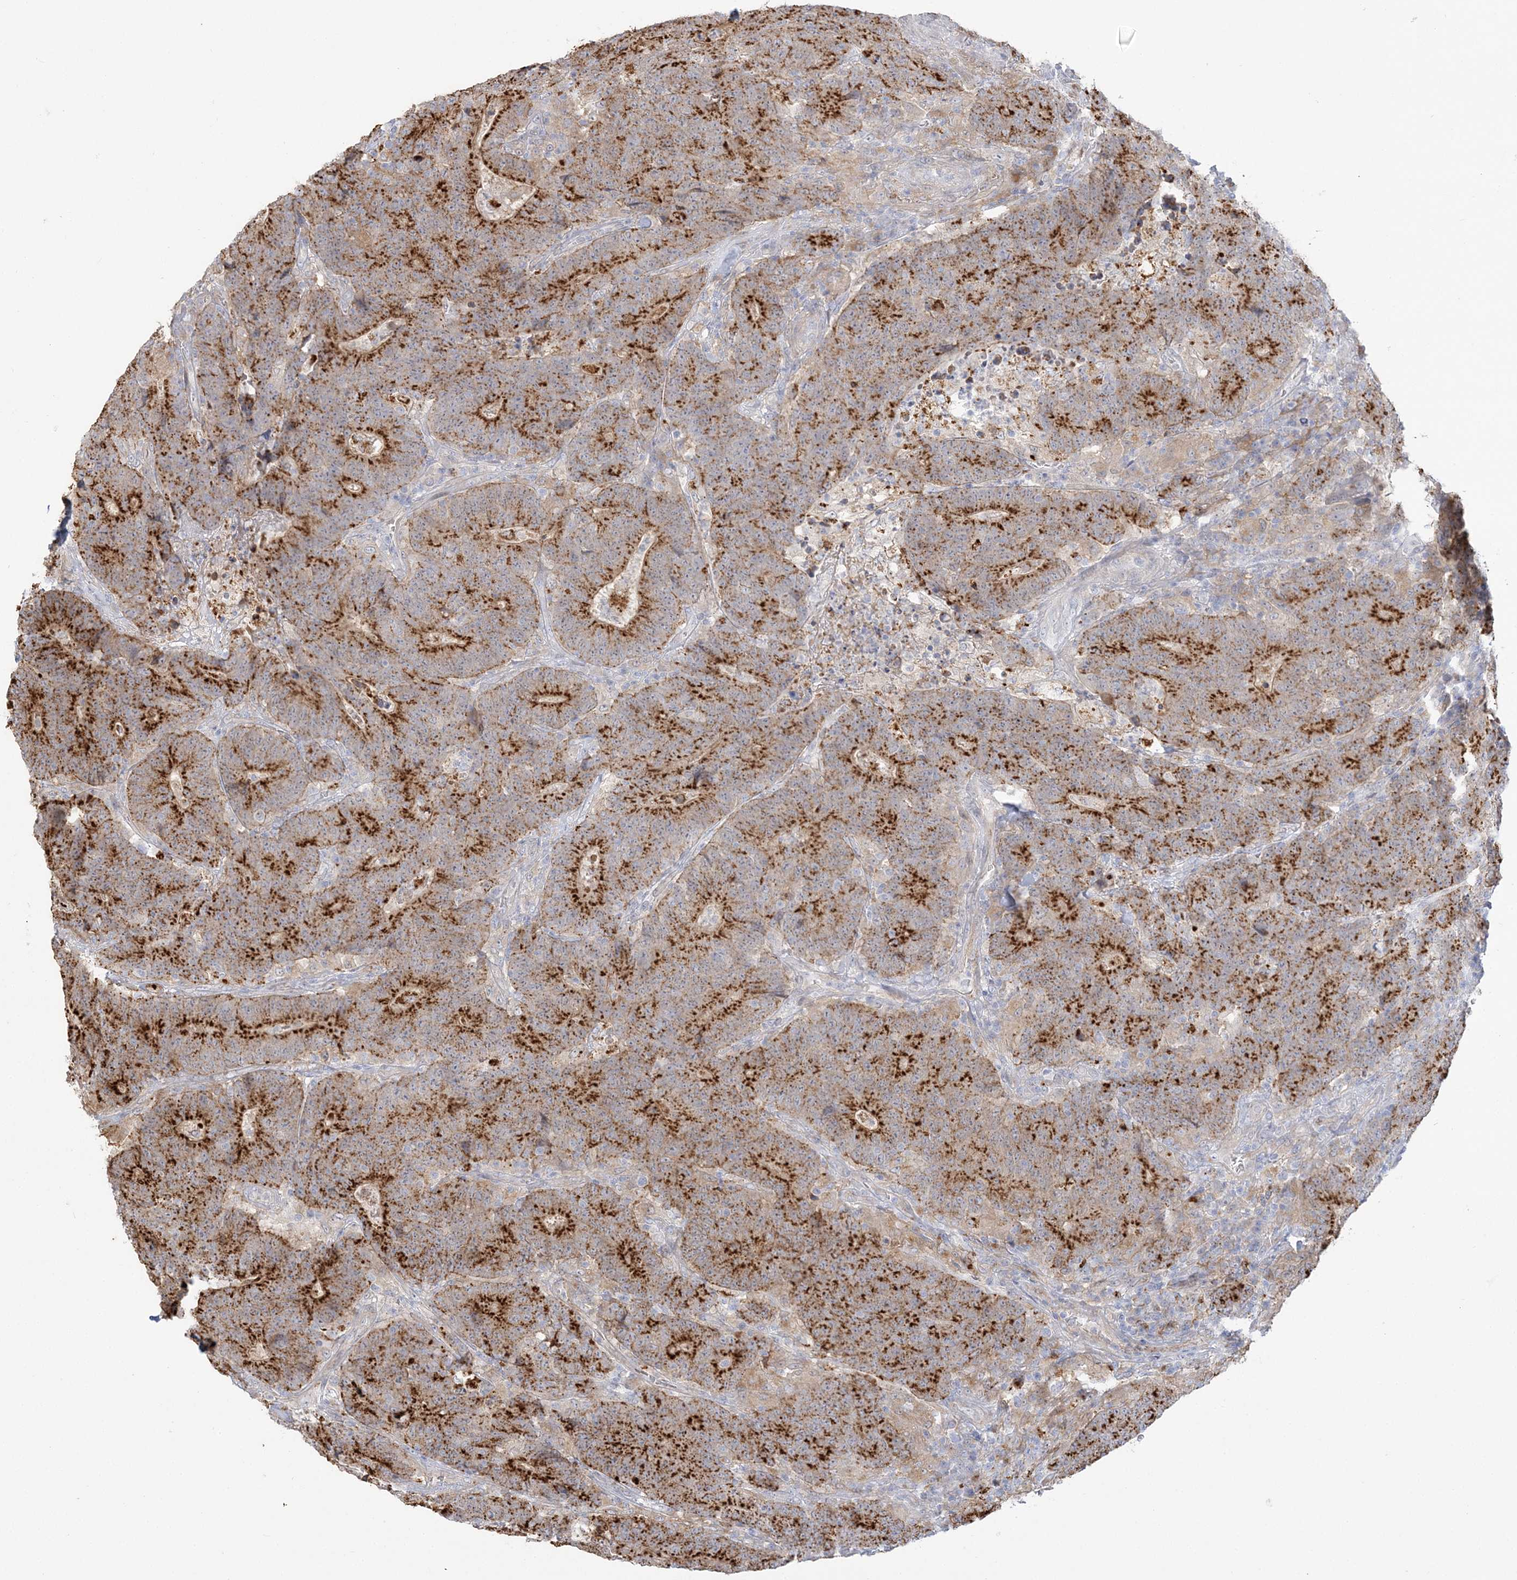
{"staining": {"intensity": "strong", "quantity": ">75%", "location": "cytoplasmic/membranous"}, "tissue": "colorectal cancer", "cell_type": "Tumor cells", "image_type": "cancer", "snomed": [{"axis": "morphology", "description": "Normal tissue, NOS"}, {"axis": "morphology", "description": "Adenocarcinoma, NOS"}, {"axis": "topography", "description": "Colon"}], "caption": "High-magnification brightfield microscopy of colorectal cancer stained with DAB (3,3'-diaminobenzidine) (brown) and counterstained with hematoxylin (blue). tumor cells exhibit strong cytoplasmic/membranous positivity is identified in about>75% of cells.", "gene": "HAAO", "patient": {"sex": "female", "age": 75}}